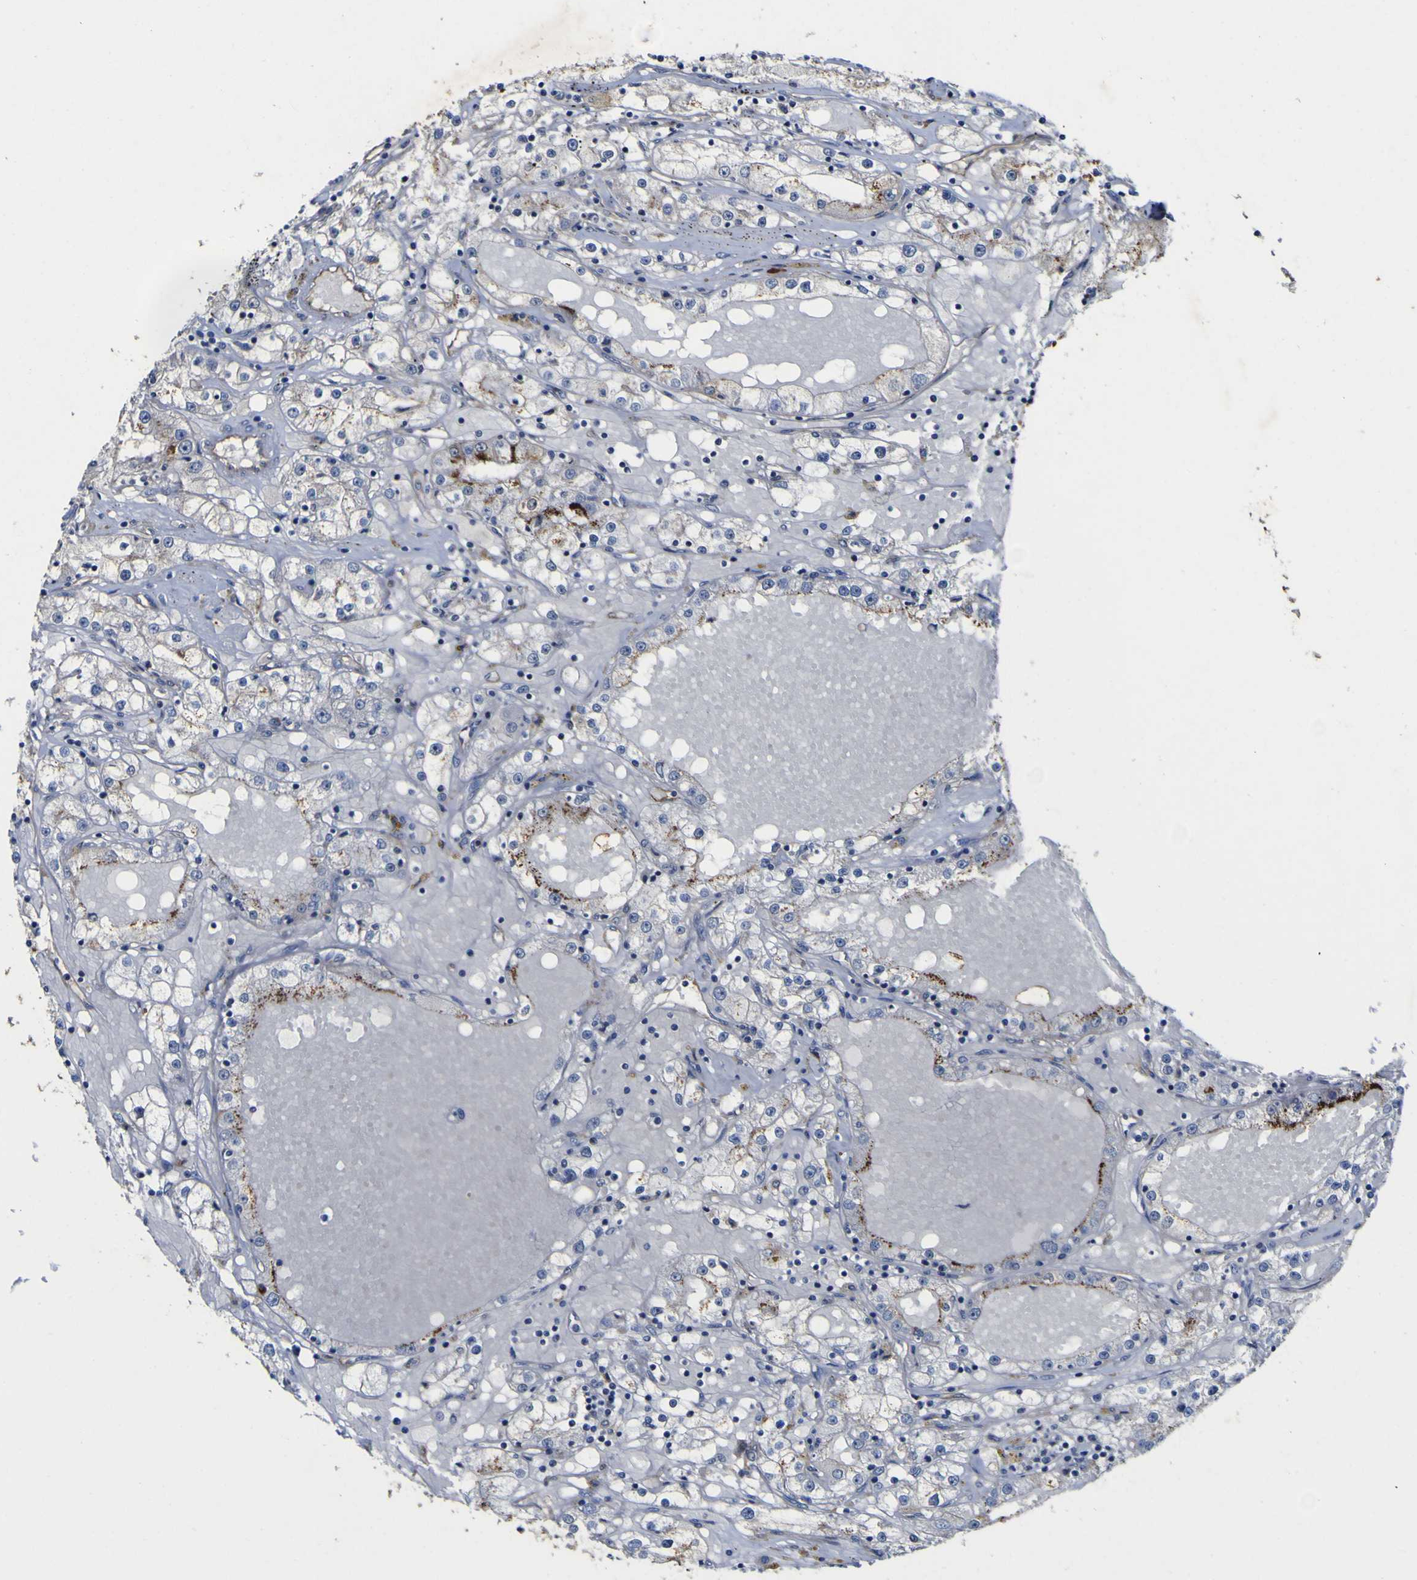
{"staining": {"intensity": "negative", "quantity": "none", "location": "none"}, "tissue": "renal cancer", "cell_type": "Tumor cells", "image_type": "cancer", "snomed": [{"axis": "morphology", "description": "Adenocarcinoma, NOS"}, {"axis": "topography", "description": "Kidney"}], "caption": "Tumor cells are negative for protein expression in human adenocarcinoma (renal).", "gene": "CCL2", "patient": {"sex": "male", "age": 56}}